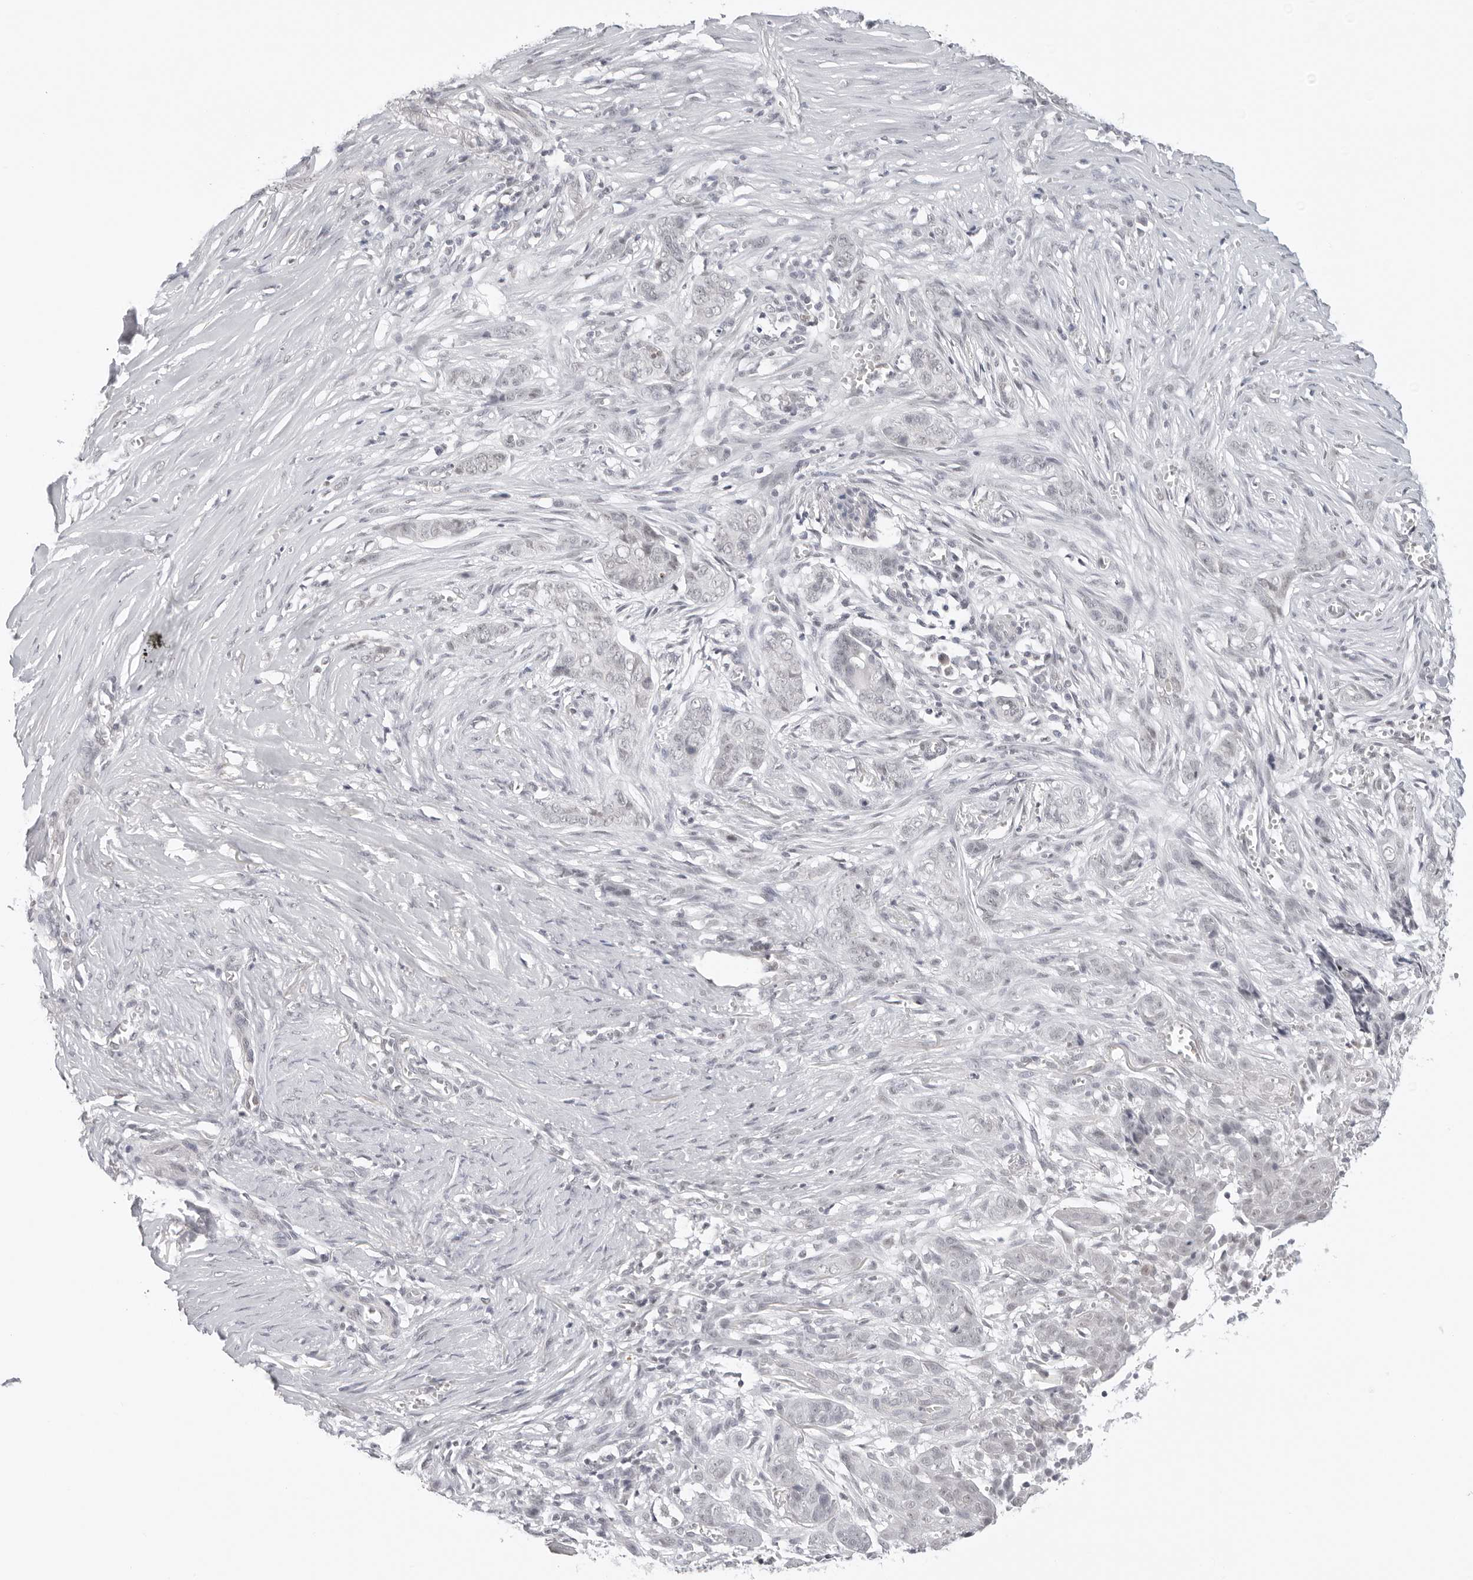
{"staining": {"intensity": "negative", "quantity": "none", "location": "none"}, "tissue": "skin cancer", "cell_type": "Tumor cells", "image_type": "cancer", "snomed": [{"axis": "morphology", "description": "Basal cell carcinoma"}, {"axis": "topography", "description": "Skin"}], "caption": "High magnification brightfield microscopy of skin cancer stained with DAB (3,3'-diaminobenzidine) (brown) and counterstained with hematoxylin (blue): tumor cells show no significant expression.", "gene": "TCIM", "patient": {"sex": "female", "age": 64}}